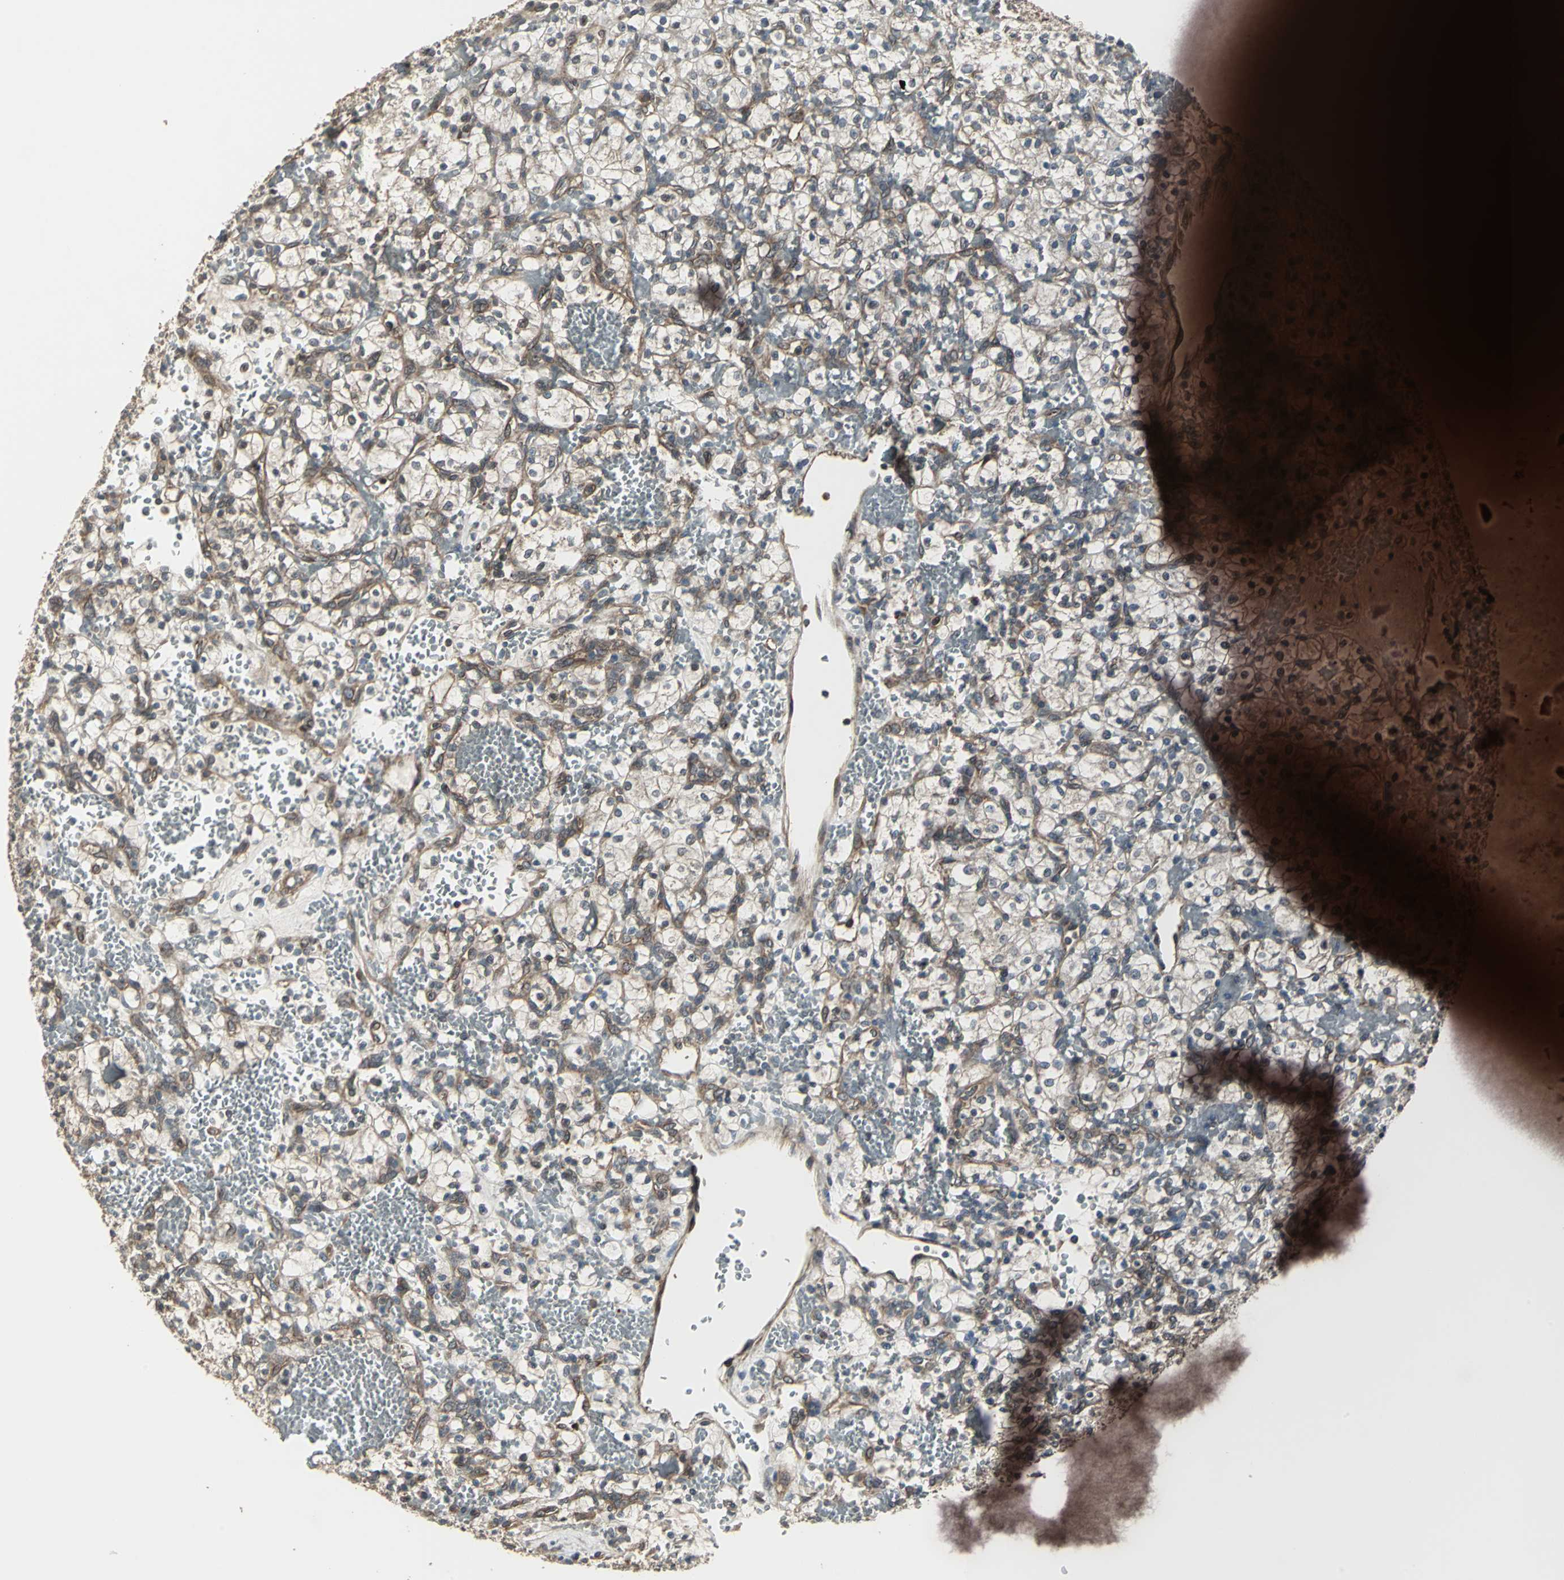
{"staining": {"intensity": "weak", "quantity": "25%-75%", "location": "cytoplasmic/membranous"}, "tissue": "renal cancer", "cell_type": "Tumor cells", "image_type": "cancer", "snomed": [{"axis": "morphology", "description": "Adenocarcinoma, NOS"}, {"axis": "topography", "description": "Kidney"}], "caption": "A photomicrograph showing weak cytoplasmic/membranous staining in approximately 25%-75% of tumor cells in renal cancer (adenocarcinoma), as visualized by brown immunohistochemical staining.", "gene": "PFDN1", "patient": {"sex": "female", "age": 60}}